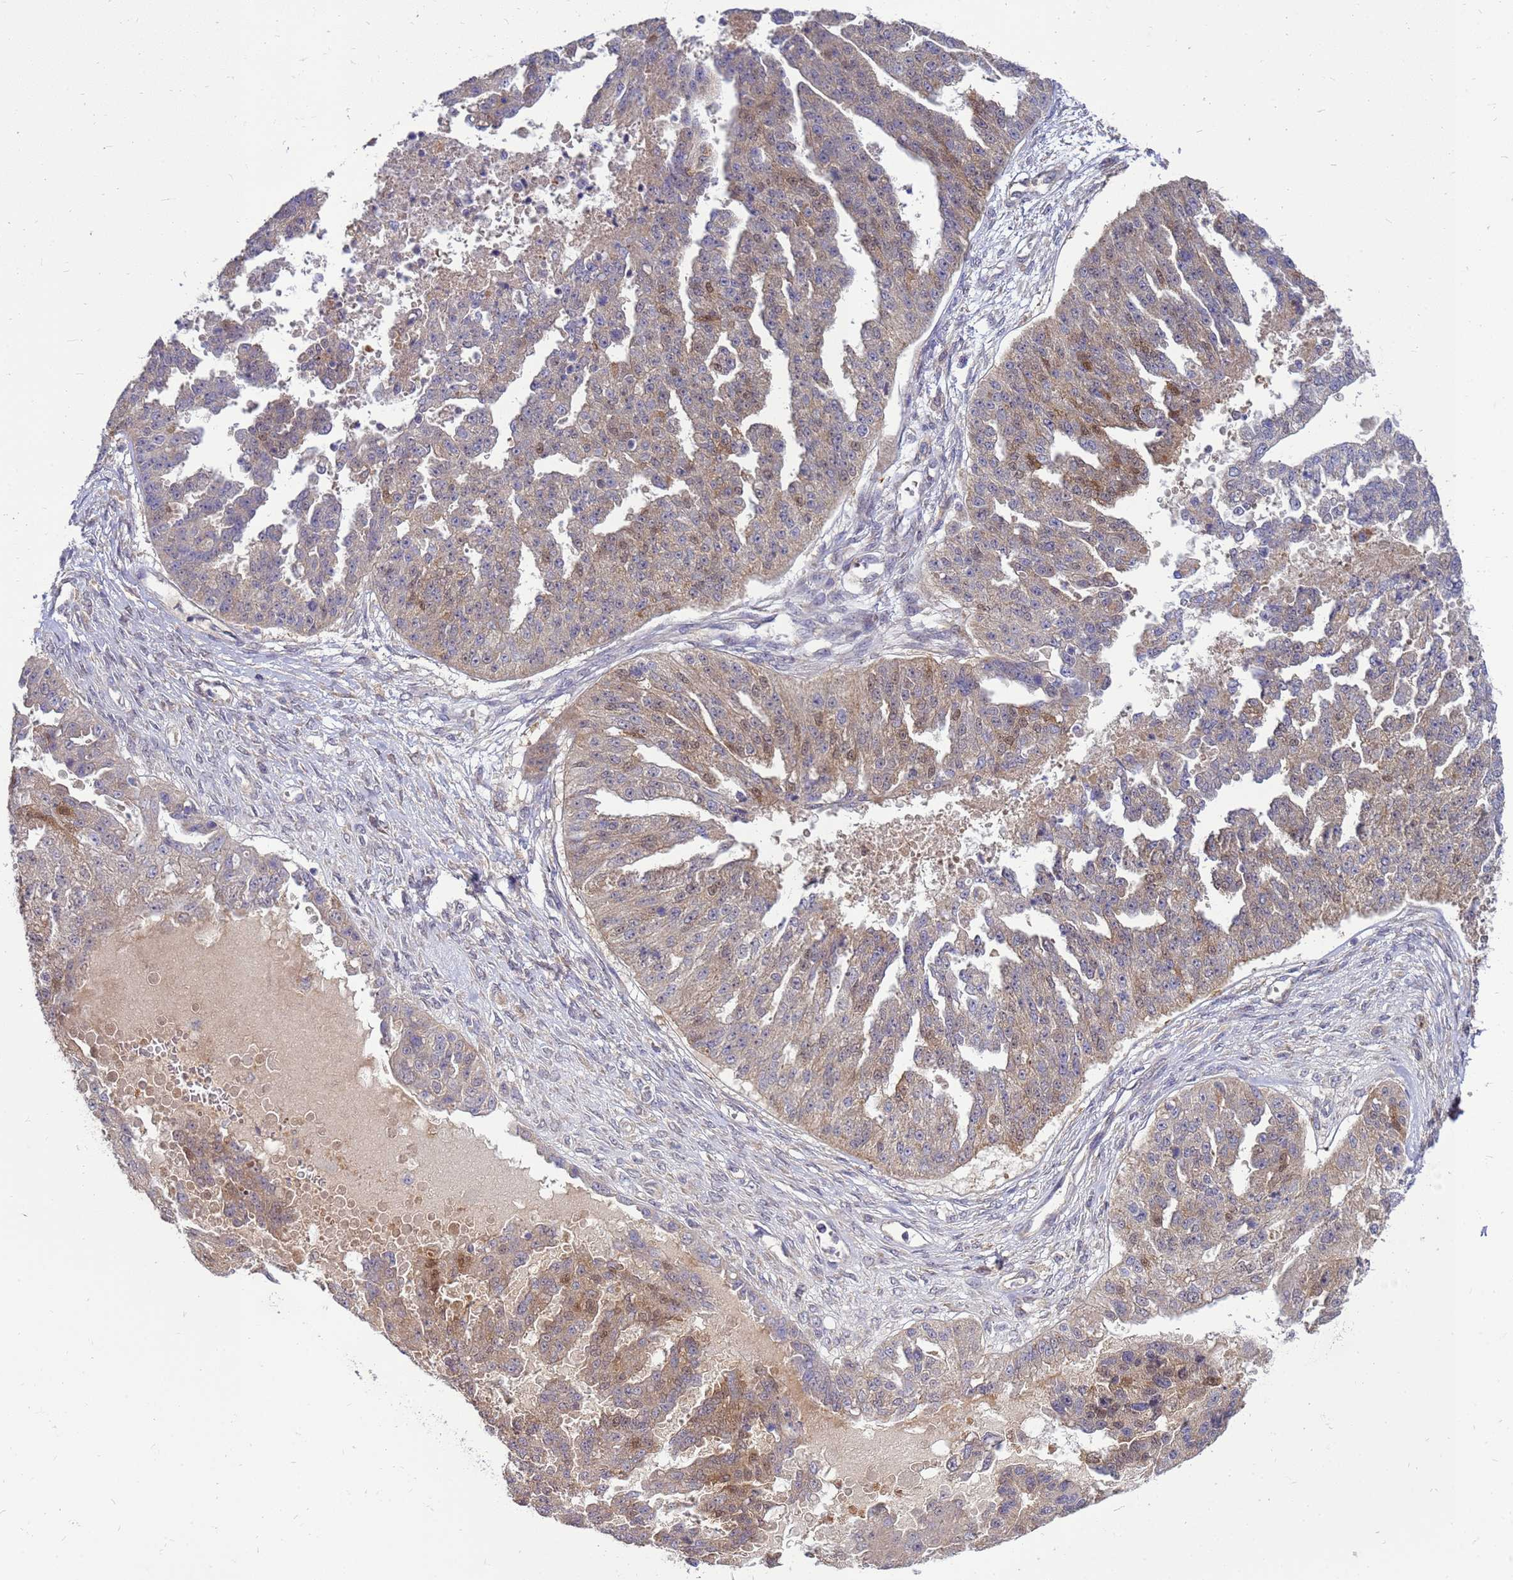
{"staining": {"intensity": "moderate", "quantity": "25%-75%", "location": "cytoplasmic/membranous,nuclear"}, "tissue": "ovarian cancer", "cell_type": "Tumor cells", "image_type": "cancer", "snomed": [{"axis": "morphology", "description": "Cystadenocarcinoma, serous, NOS"}, {"axis": "topography", "description": "Ovary"}], "caption": "Protein staining demonstrates moderate cytoplasmic/membranous and nuclear positivity in approximately 25%-75% of tumor cells in ovarian serous cystadenocarcinoma. Nuclei are stained in blue.", "gene": "EIF4EBP3", "patient": {"sex": "female", "age": 58}}